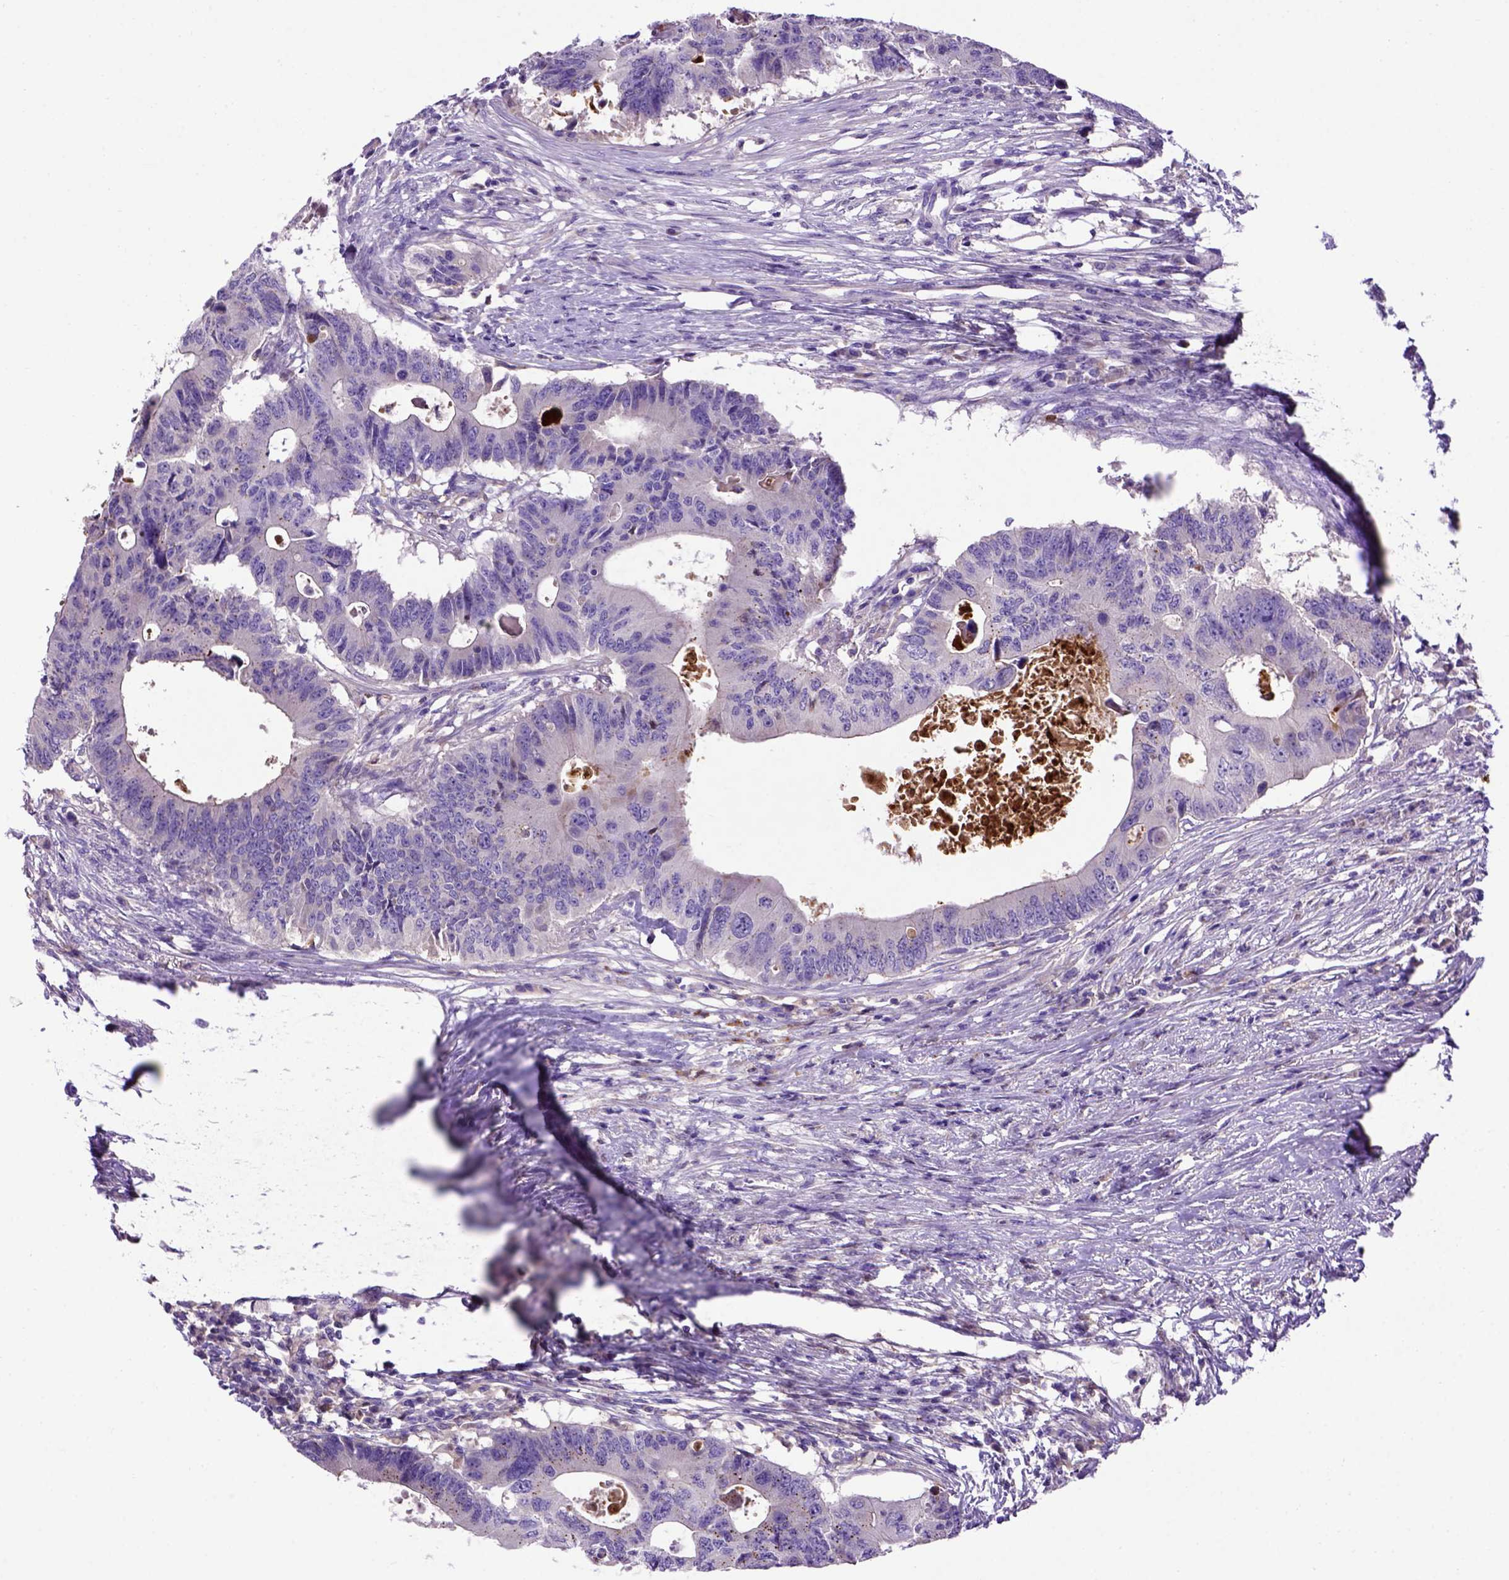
{"staining": {"intensity": "negative", "quantity": "none", "location": "none"}, "tissue": "colorectal cancer", "cell_type": "Tumor cells", "image_type": "cancer", "snomed": [{"axis": "morphology", "description": "Adenocarcinoma, NOS"}, {"axis": "topography", "description": "Colon"}], "caption": "Human colorectal cancer stained for a protein using IHC shows no expression in tumor cells.", "gene": "ADAM12", "patient": {"sex": "male", "age": 71}}